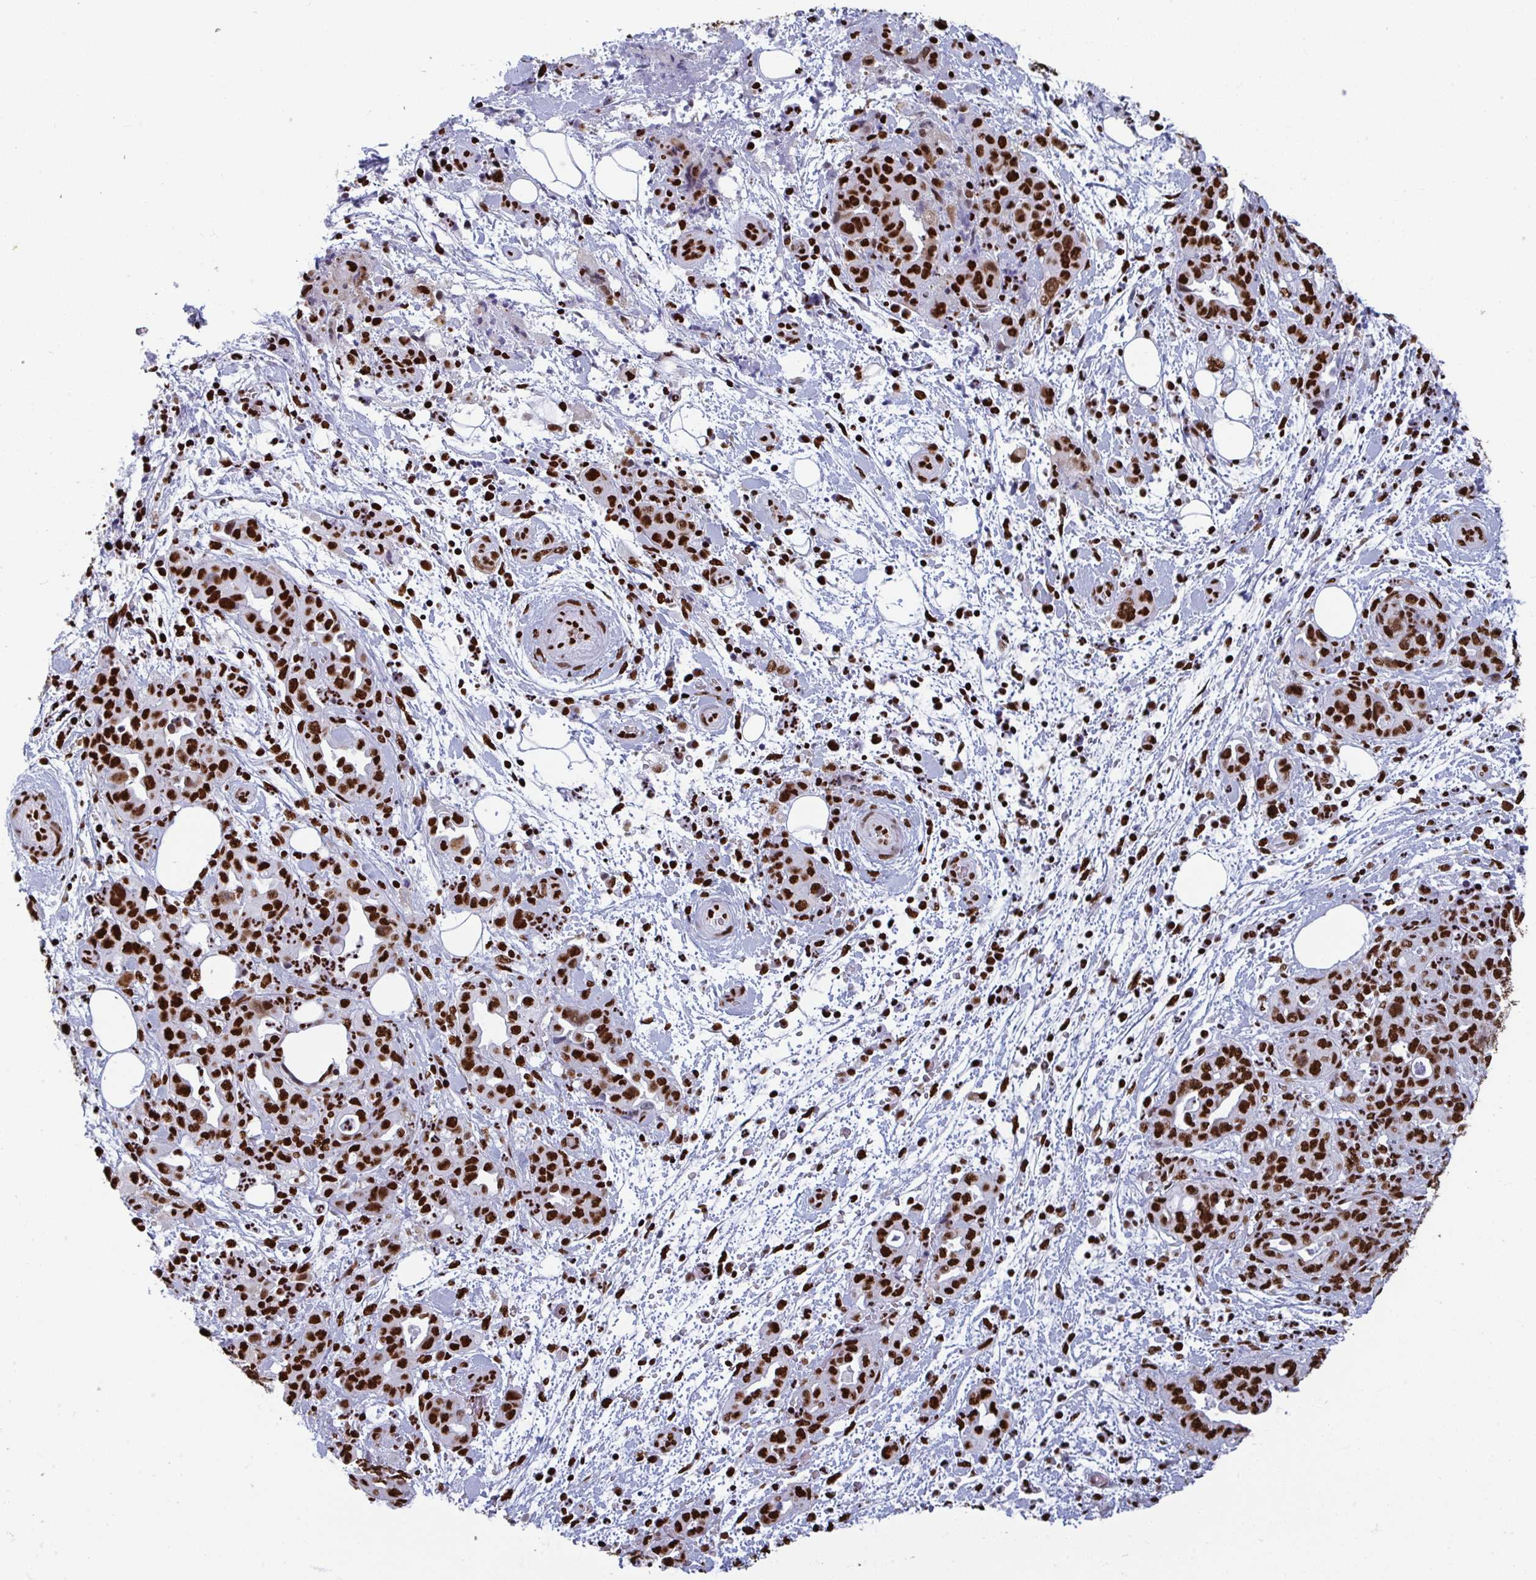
{"staining": {"intensity": "strong", "quantity": ">75%", "location": "nuclear"}, "tissue": "pancreatic cancer", "cell_type": "Tumor cells", "image_type": "cancer", "snomed": [{"axis": "morphology", "description": "Normal tissue, NOS"}, {"axis": "morphology", "description": "Adenocarcinoma, NOS"}, {"axis": "topography", "description": "Lymph node"}, {"axis": "topography", "description": "Pancreas"}], "caption": "Immunohistochemical staining of human pancreatic cancer shows strong nuclear protein staining in approximately >75% of tumor cells.", "gene": "GAR1", "patient": {"sex": "female", "age": 67}}